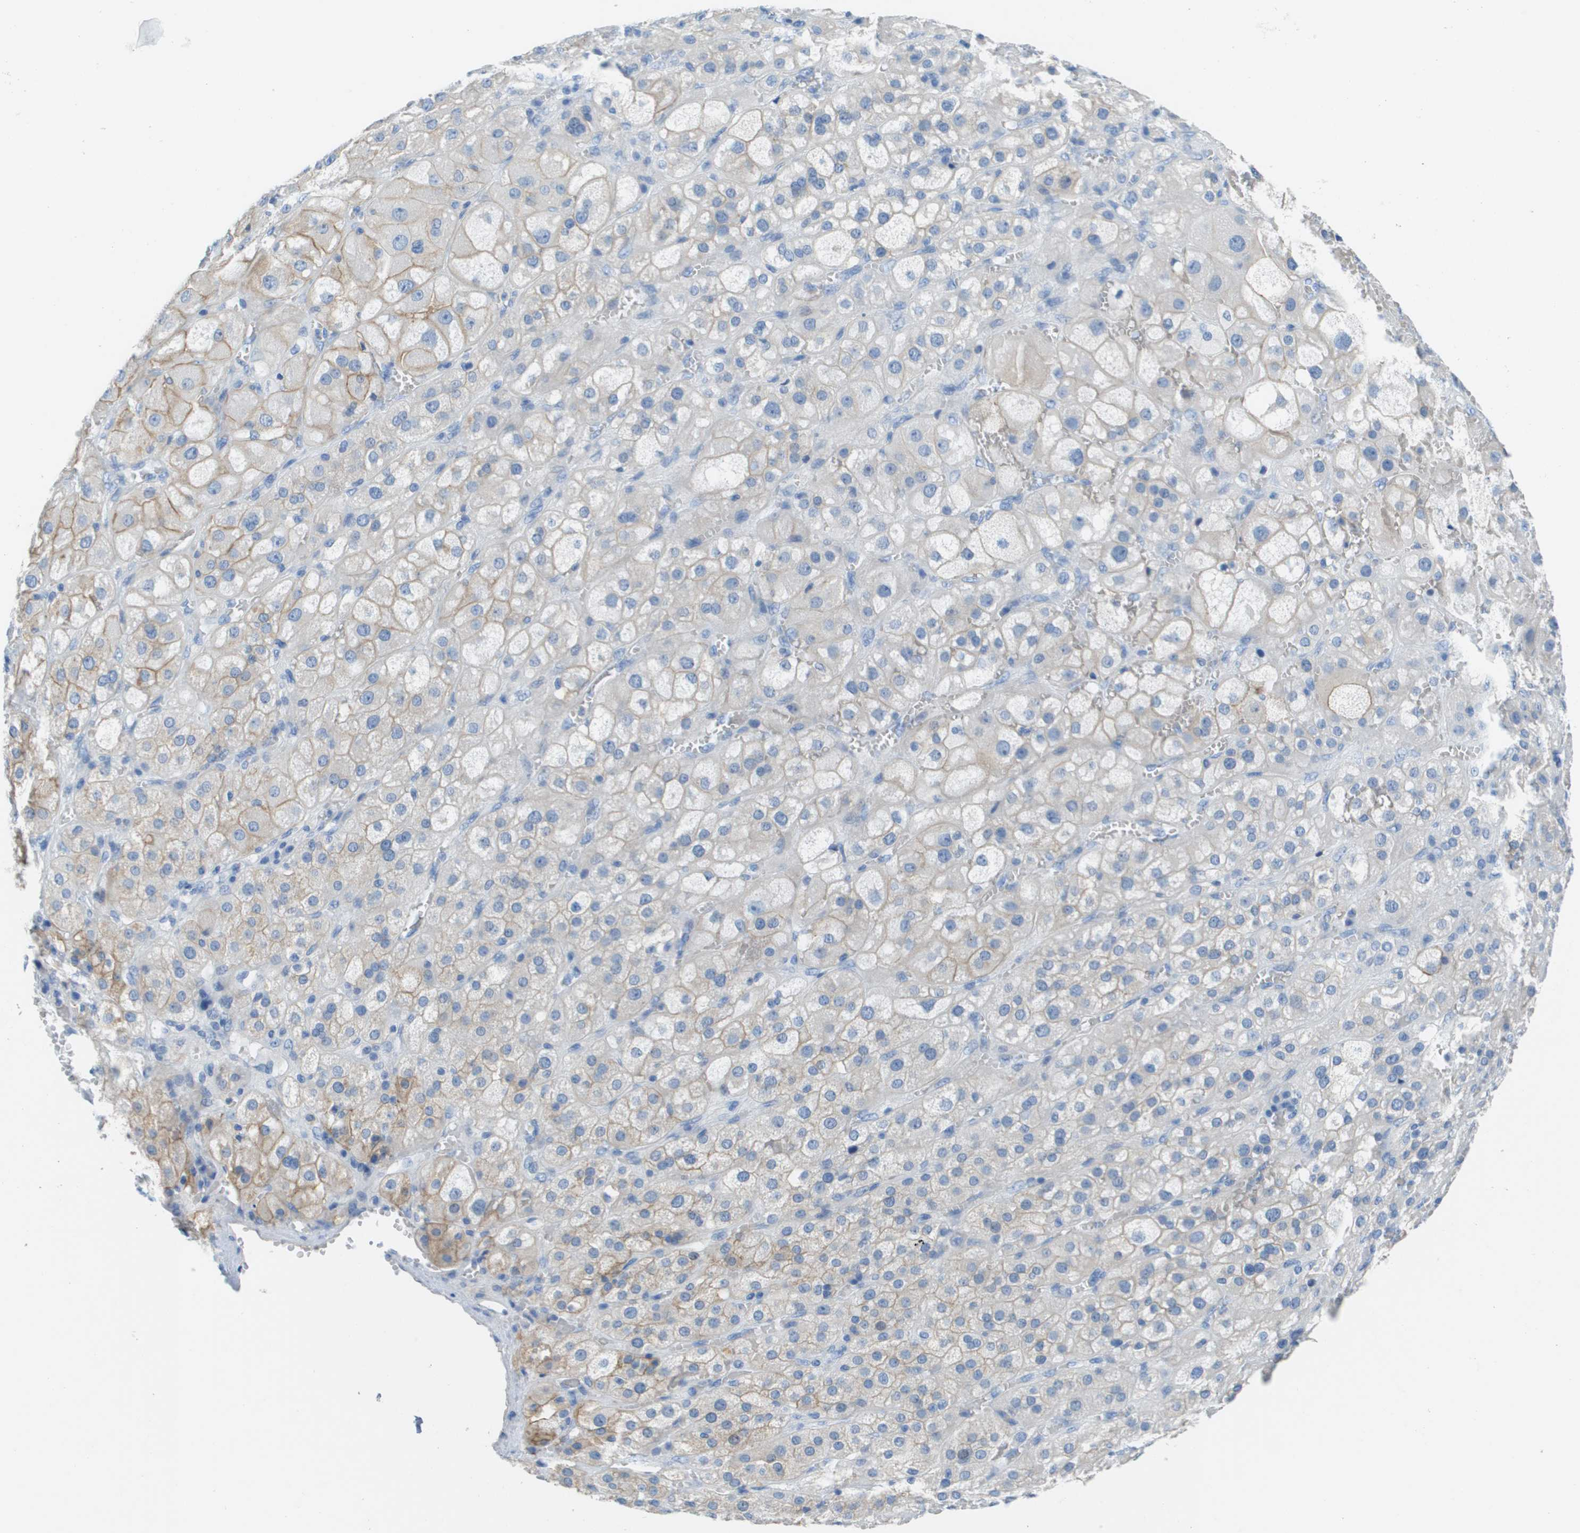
{"staining": {"intensity": "weak", "quantity": "<25%", "location": "cytoplasmic/membranous"}, "tissue": "adrenal gland", "cell_type": "Glandular cells", "image_type": "normal", "snomed": [{"axis": "morphology", "description": "Normal tissue, NOS"}, {"axis": "topography", "description": "Adrenal gland"}], "caption": "High power microscopy image of an immunohistochemistry (IHC) micrograph of normal adrenal gland, revealing no significant expression in glandular cells. Nuclei are stained in blue.", "gene": "CD46", "patient": {"sex": "female", "age": 47}}